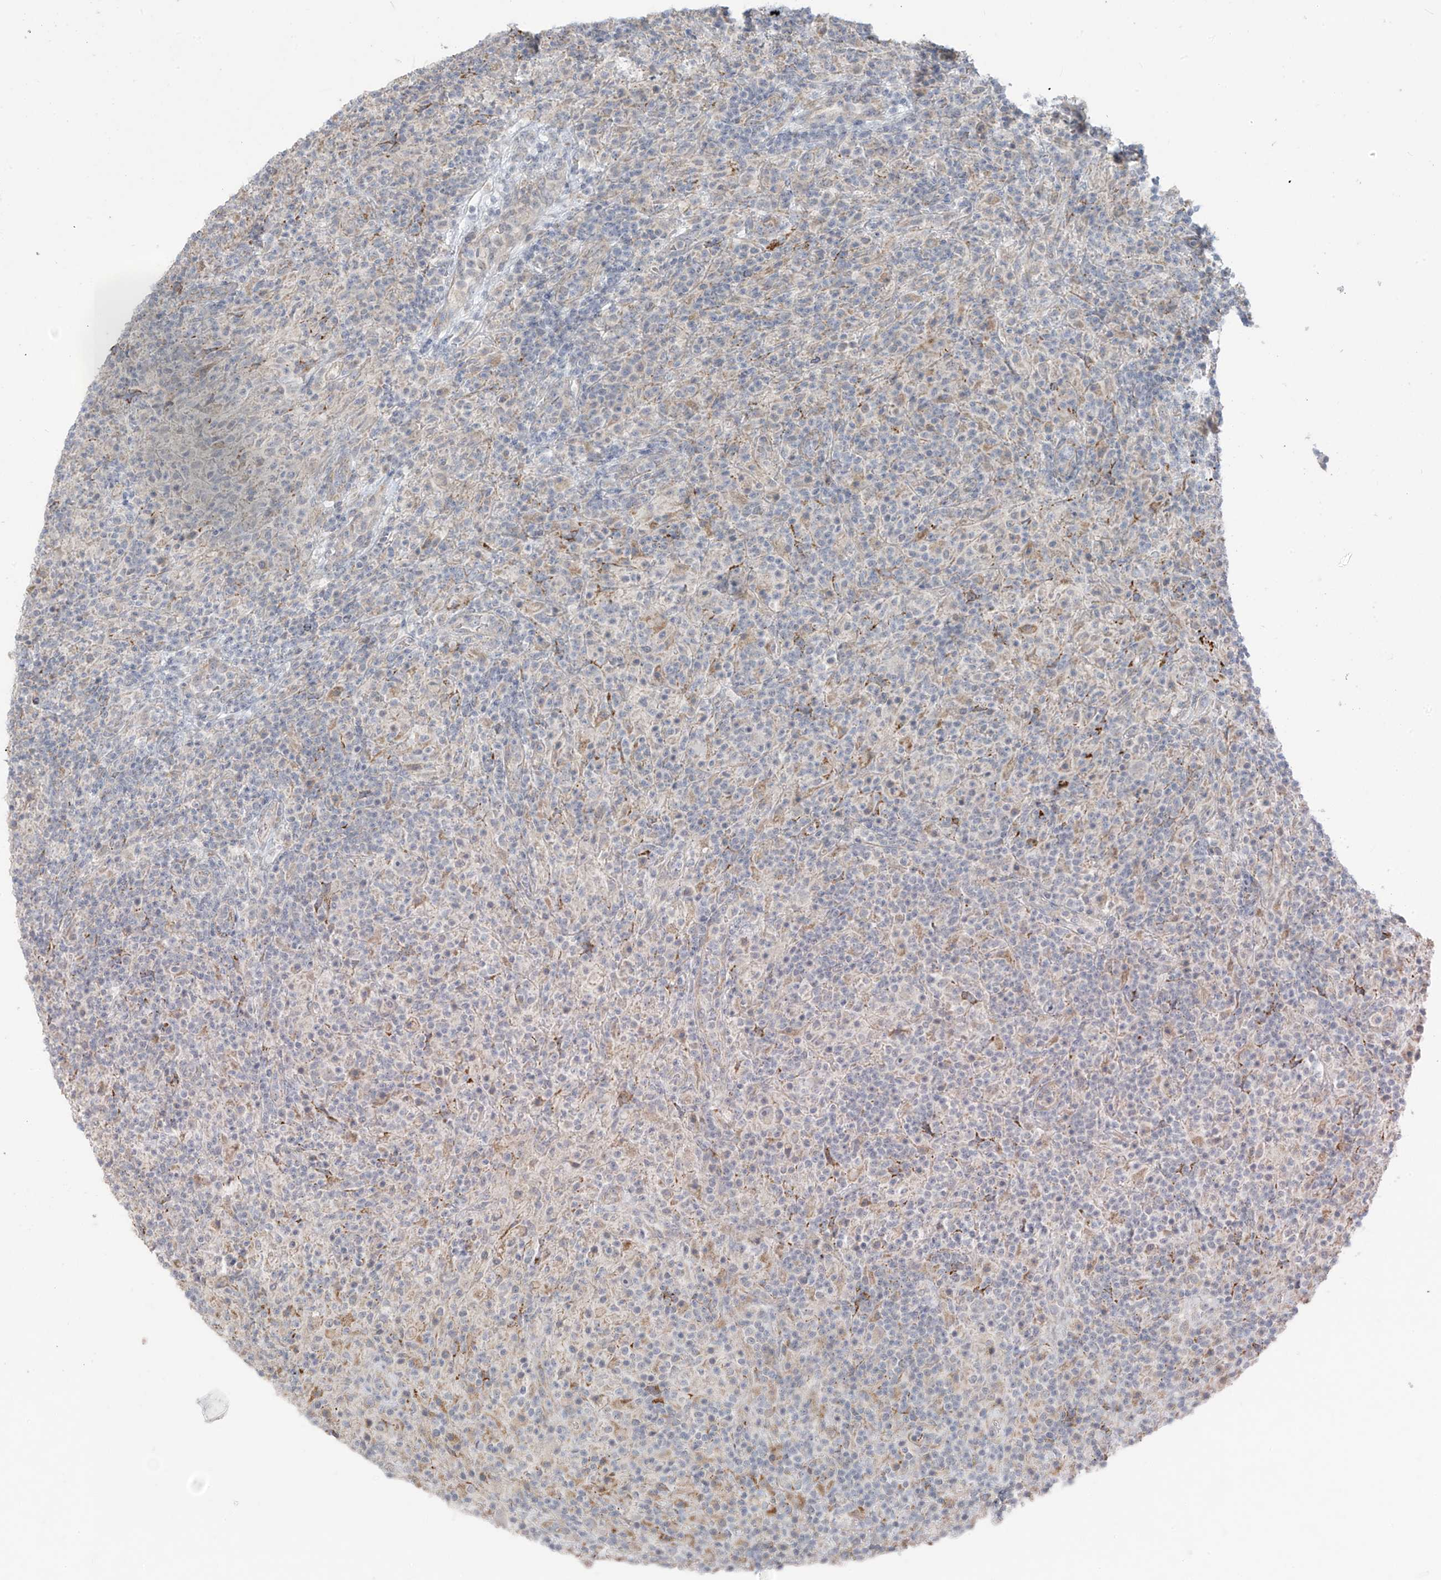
{"staining": {"intensity": "negative", "quantity": "none", "location": "none"}, "tissue": "lymphoma", "cell_type": "Tumor cells", "image_type": "cancer", "snomed": [{"axis": "morphology", "description": "Hodgkin's disease, NOS"}, {"axis": "topography", "description": "Lymph node"}], "caption": "Hodgkin's disease was stained to show a protein in brown. There is no significant expression in tumor cells. (IHC, brightfield microscopy, high magnification).", "gene": "MAGIX", "patient": {"sex": "male", "age": 70}}